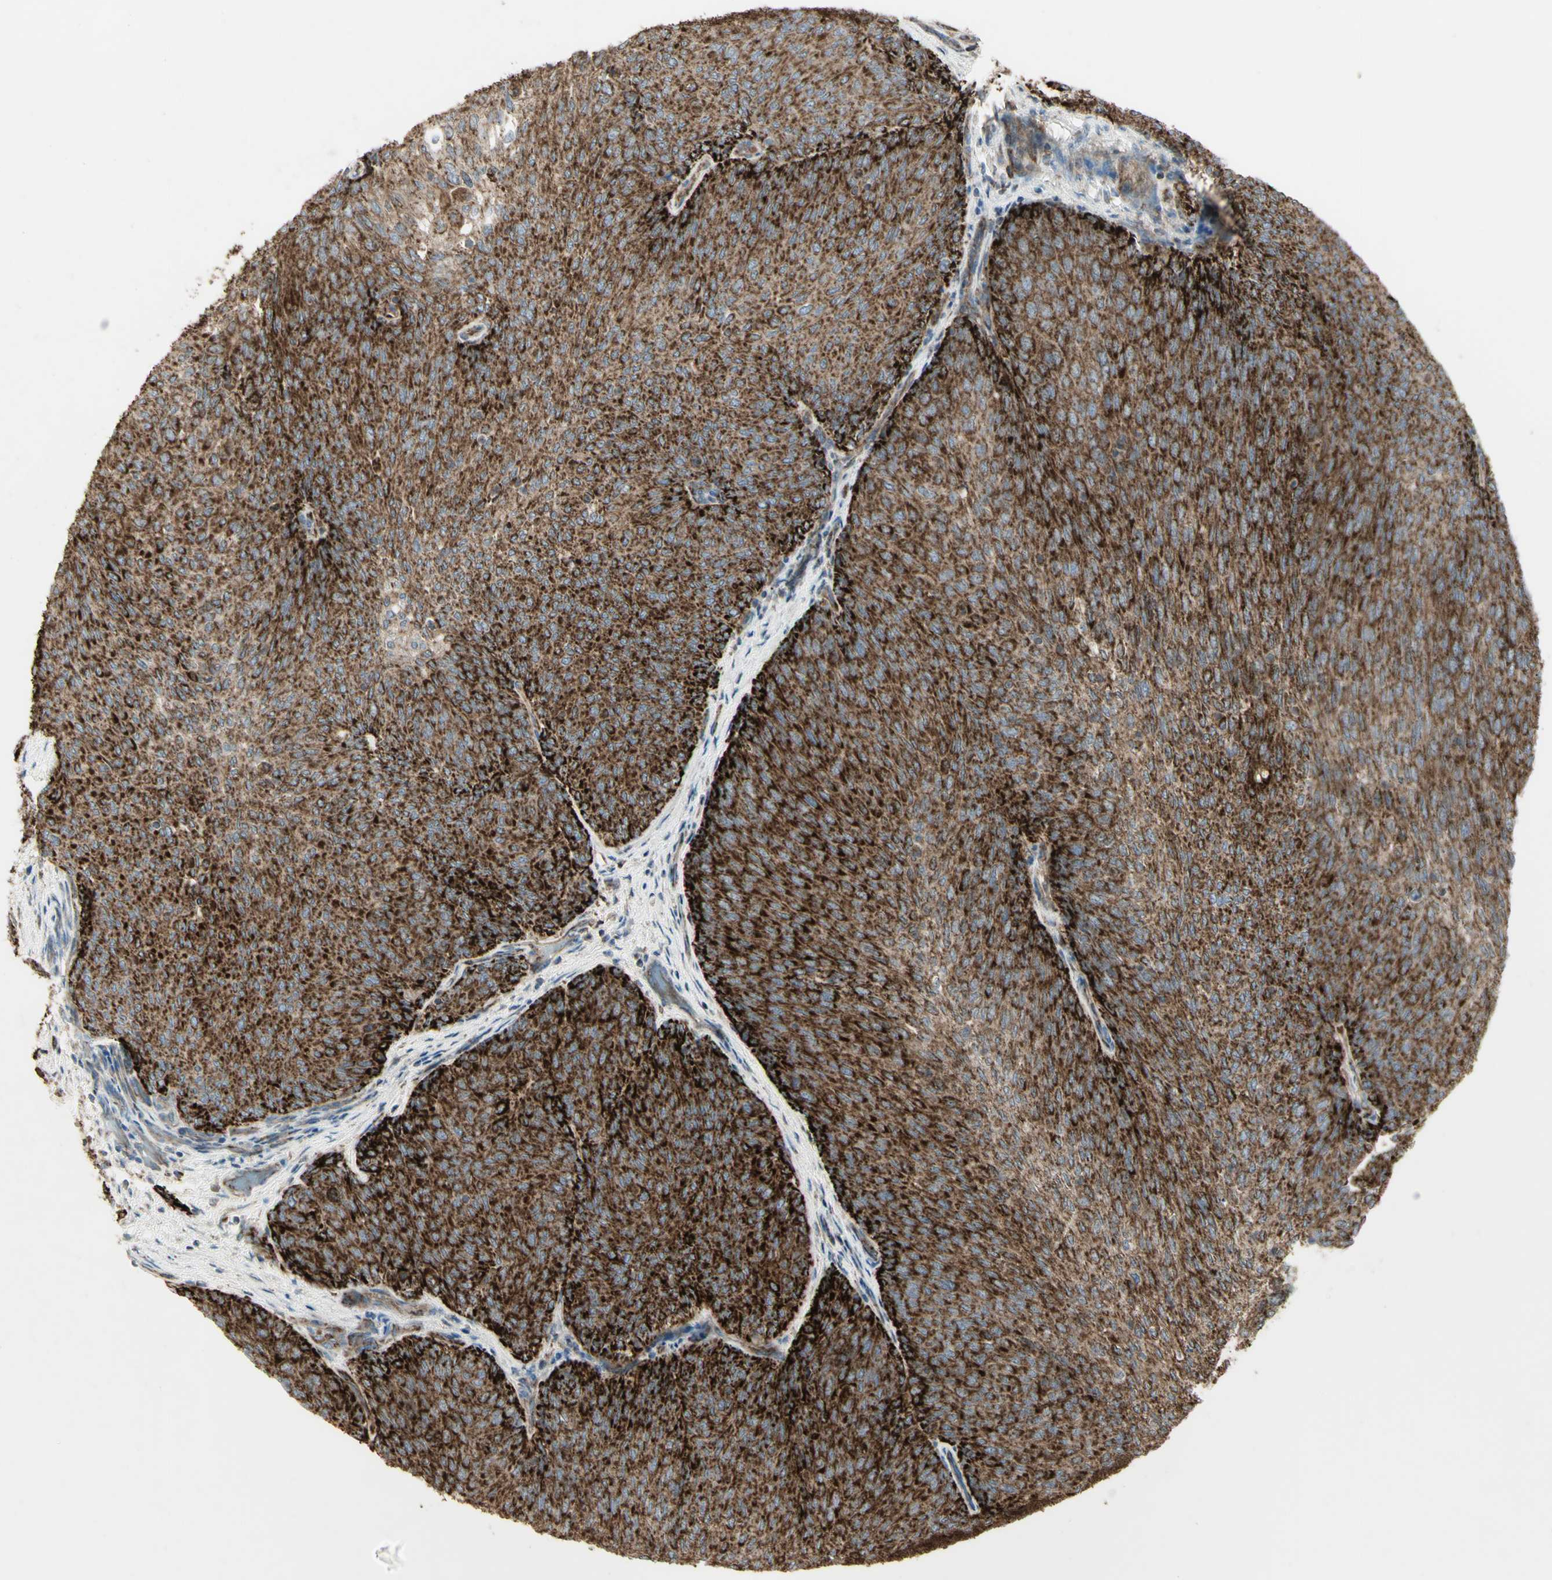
{"staining": {"intensity": "strong", "quantity": ">75%", "location": "cytoplasmic/membranous"}, "tissue": "urothelial cancer", "cell_type": "Tumor cells", "image_type": "cancer", "snomed": [{"axis": "morphology", "description": "Urothelial carcinoma, Low grade"}, {"axis": "topography", "description": "Urinary bladder"}], "caption": "Tumor cells exhibit high levels of strong cytoplasmic/membranous positivity in approximately >75% of cells in urothelial cancer.", "gene": "CYB5R1", "patient": {"sex": "female", "age": 79}}